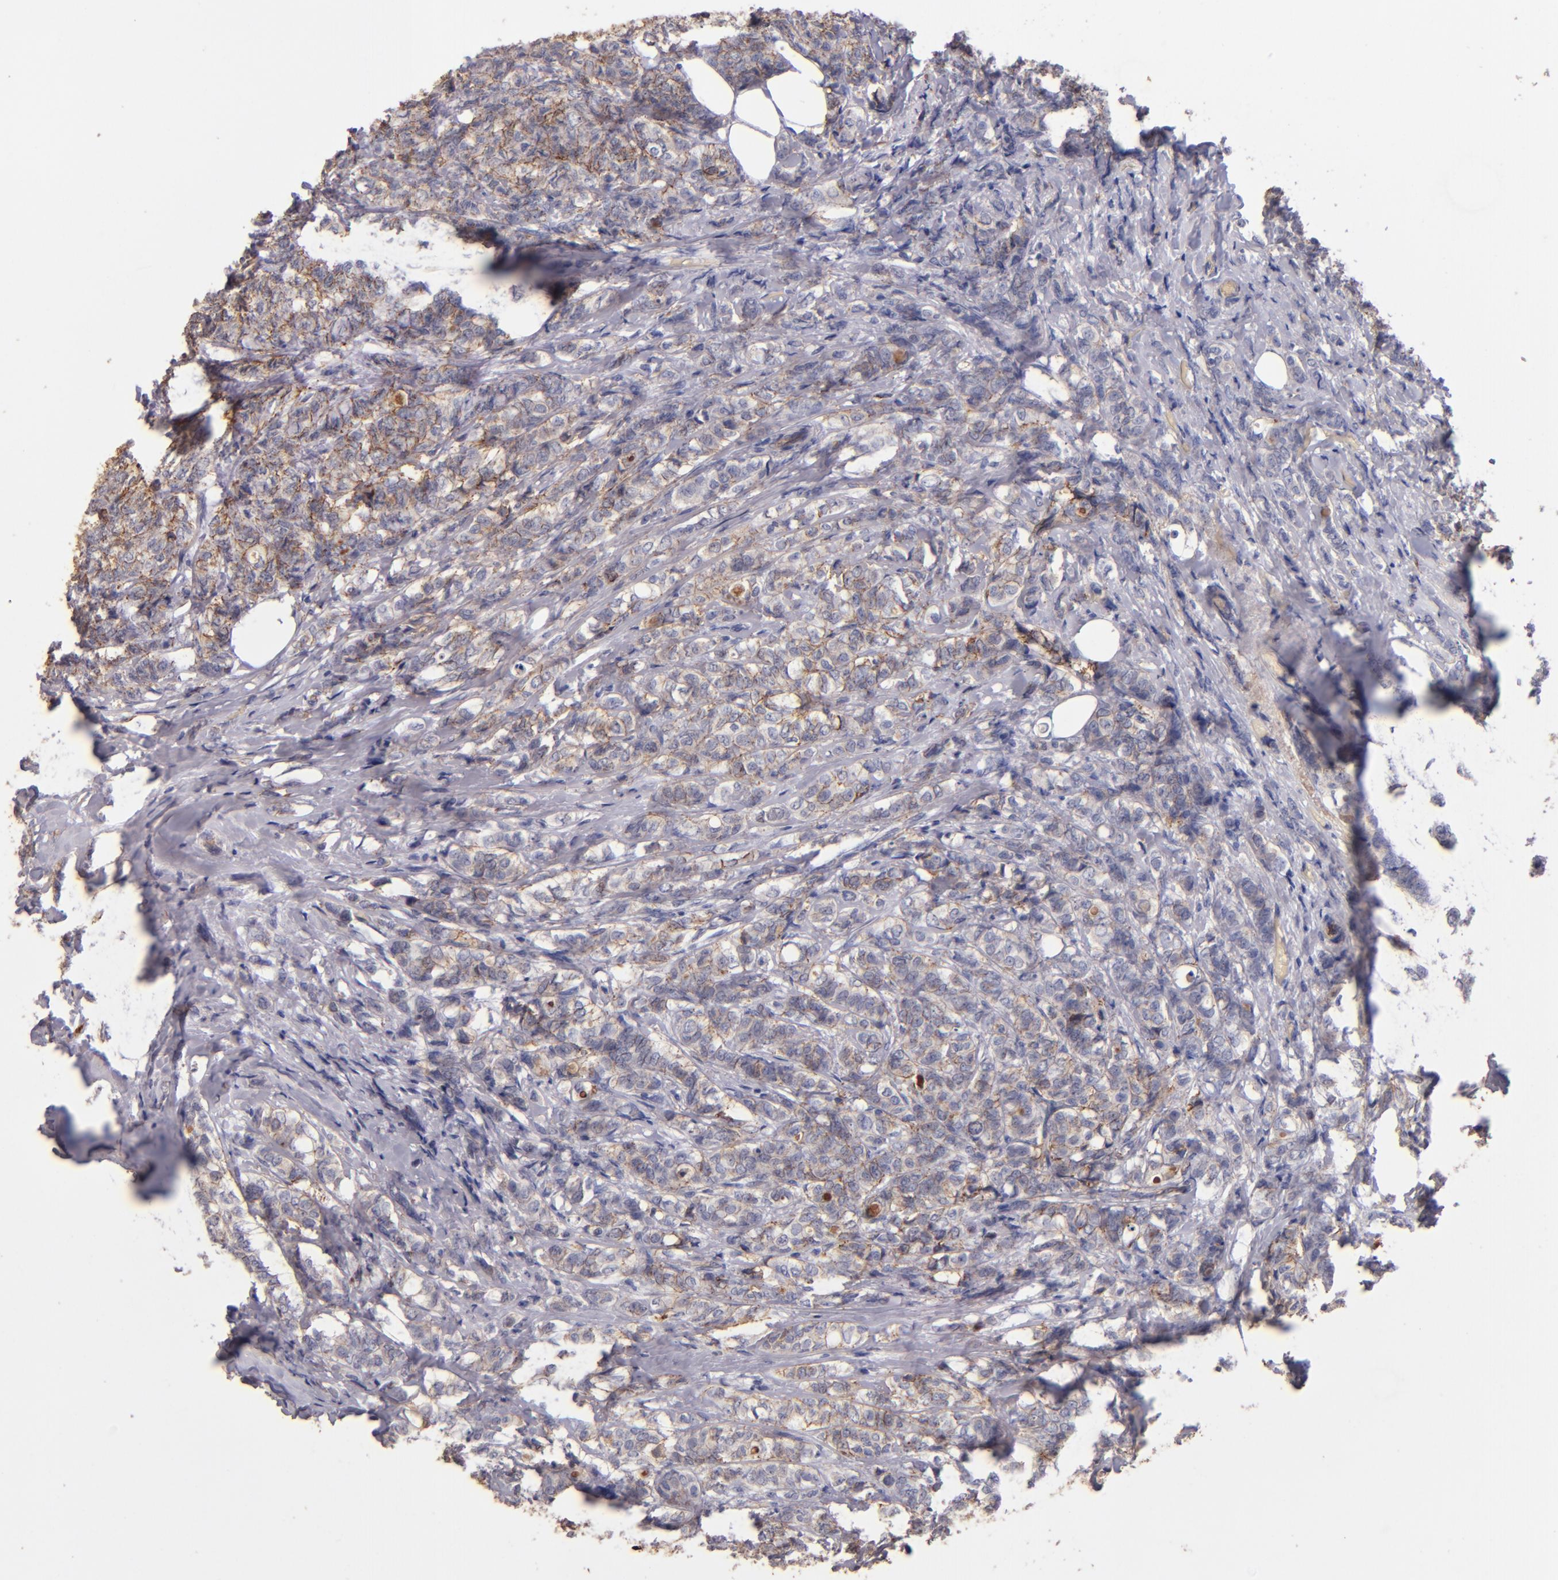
{"staining": {"intensity": "weak", "quantity": "25%-75%", "location": "cytoplasmic/membranous"}, "tissue": "breast cancer", "cell_type": "Tumor cells", "image_type": "cancer", "snomed": [{"axis": "morphology", "description": "Lobular carcinoma"}, {"axis": "topography", "description": "Breast"}], "caption": "Immunohistochemical staining of breast cancer shows low levels of weak cytoplasmic/membranous expression in approximately 25%-75% of tumor cells.", "gene": "CLDN5", "patient": {"sex": "female", "age": 60}}